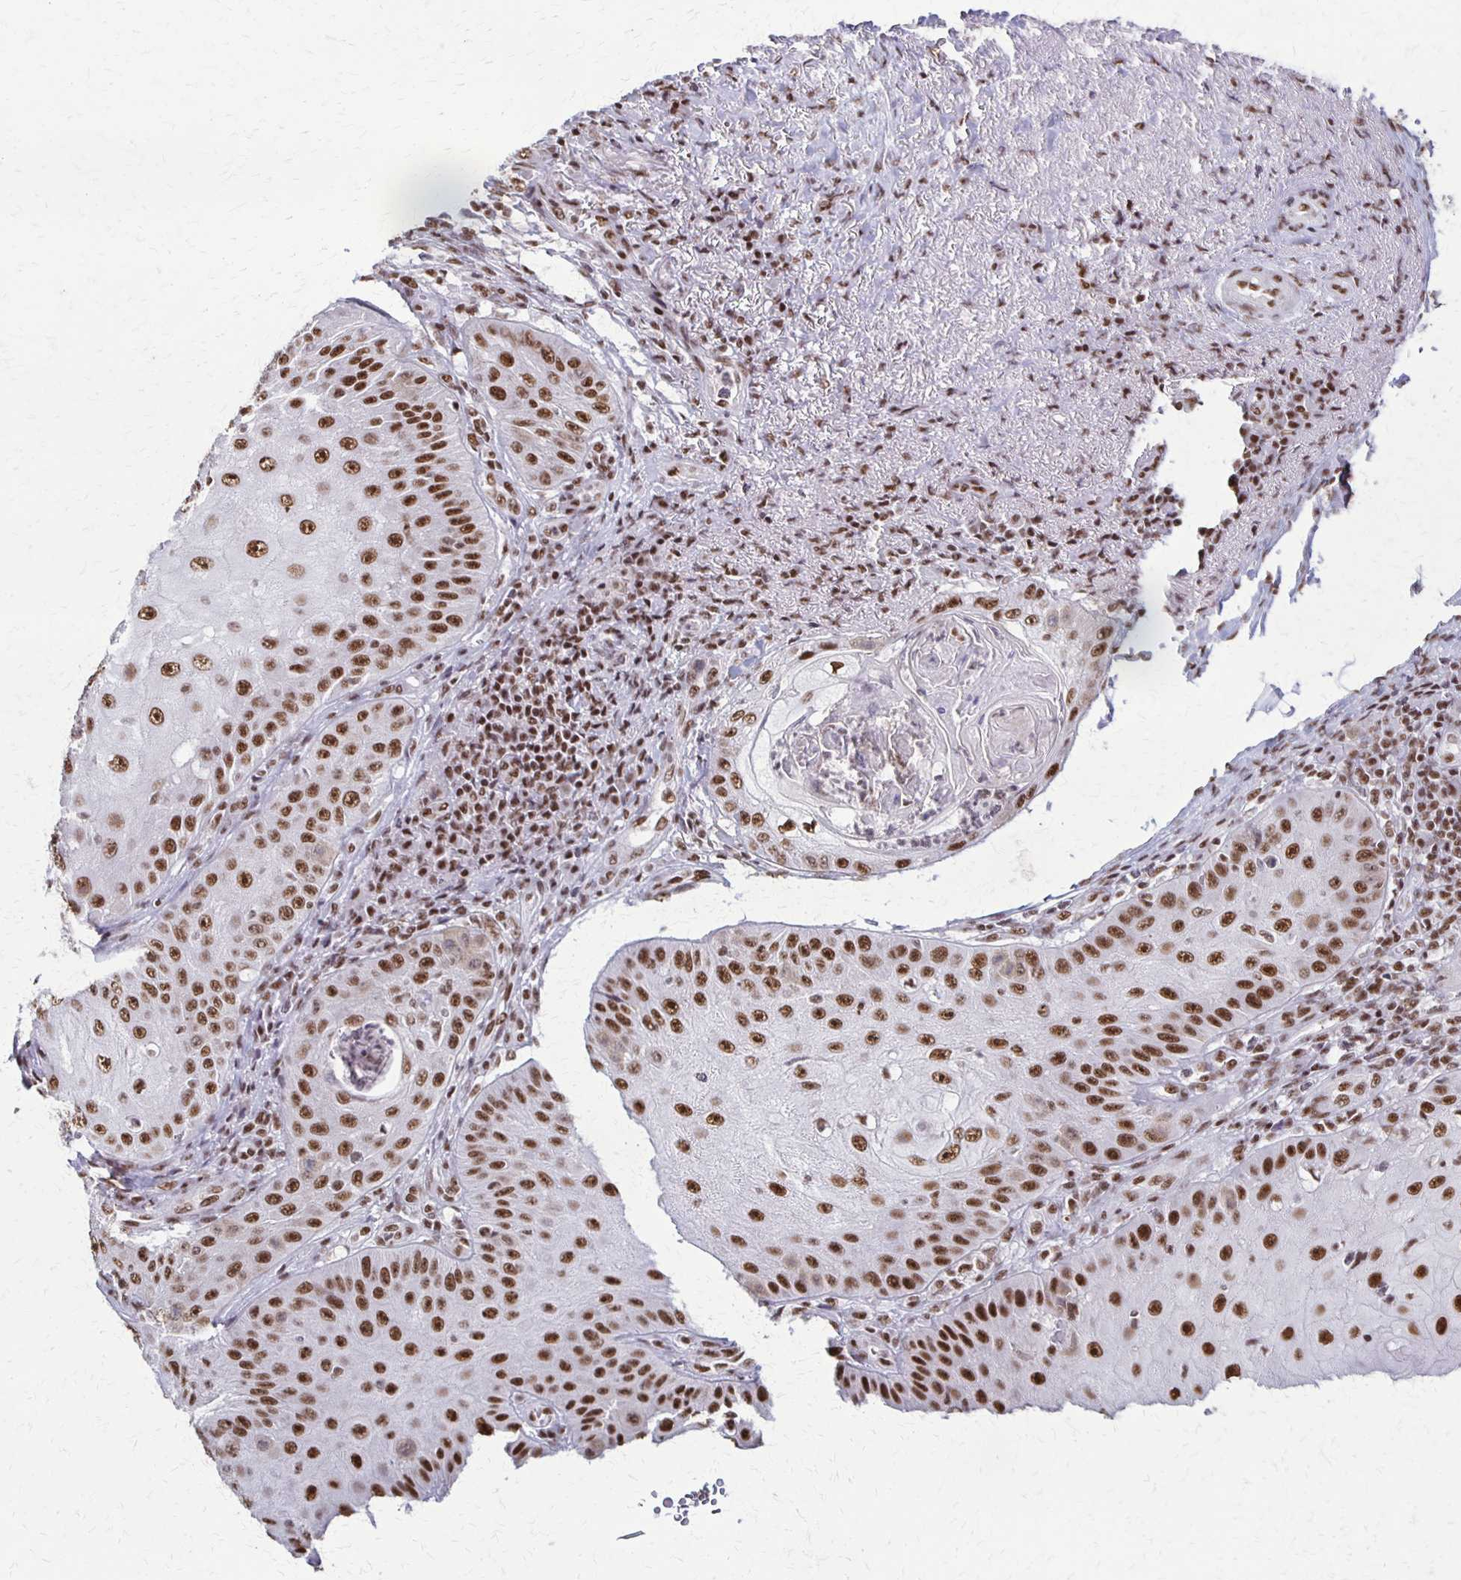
{"staining": {"intensity": "strong", "quantity": ">75%", "location": "nuclear"}, "tissue": "skin cancer", "cell_type": "Tumor cells", "image_type": "cancer", "snomed": [{"axis": "morphology", "description": "Squamous cell carcinoma, NOS"}, {"axis": "topography", "description": "Skin"}], "caption": "An image of human skin cancer stained for a protein shows strong nuclear brown staining in tumor cells.", "gene": "XRCC6", "patient": {"sex": "male", "age": 70}}